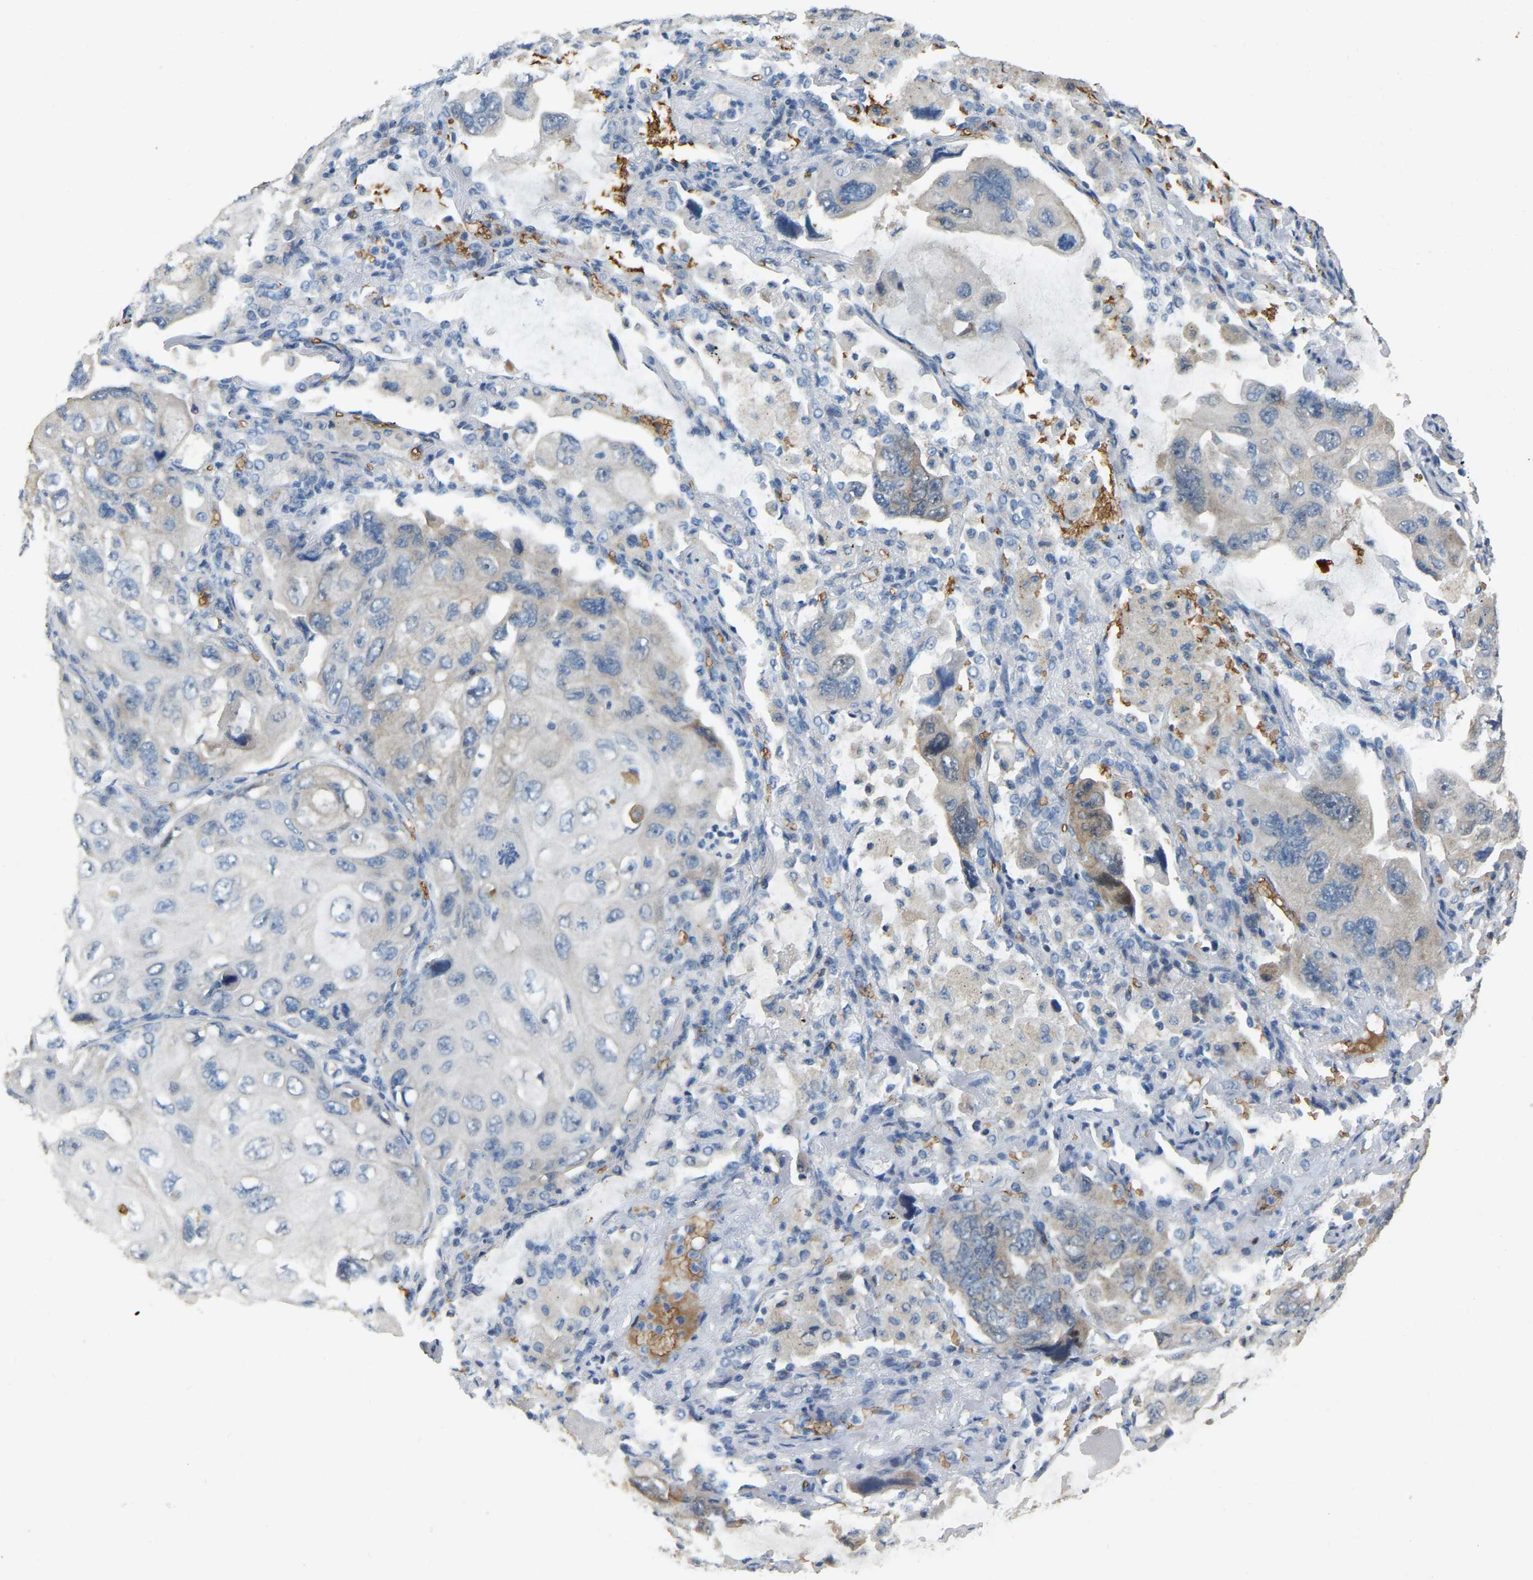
{"staining": {"intensity": "weak", "quantity": "<25%", "location": "cytoplasmic/membranous"}, "tissue": "lung cancer", "cell_type": "Tumor cells", "image_type": "cancer", "snomed": [{"axis": "morphology", "description": "Squamous cell carcinoma, NOS"}, {"axis": "topography", "description": "Lung"}], "caption": "Immunohistochemistry image of neoplastic tissue: lung cancer (squamous cell carcinoma) stained with DAB (3,3'-diaminobenzidine) exhibits no significant protein positivity in tumor cells.", "gene": "CFAP298", "patient": {"sex": "female", "age": 73}}